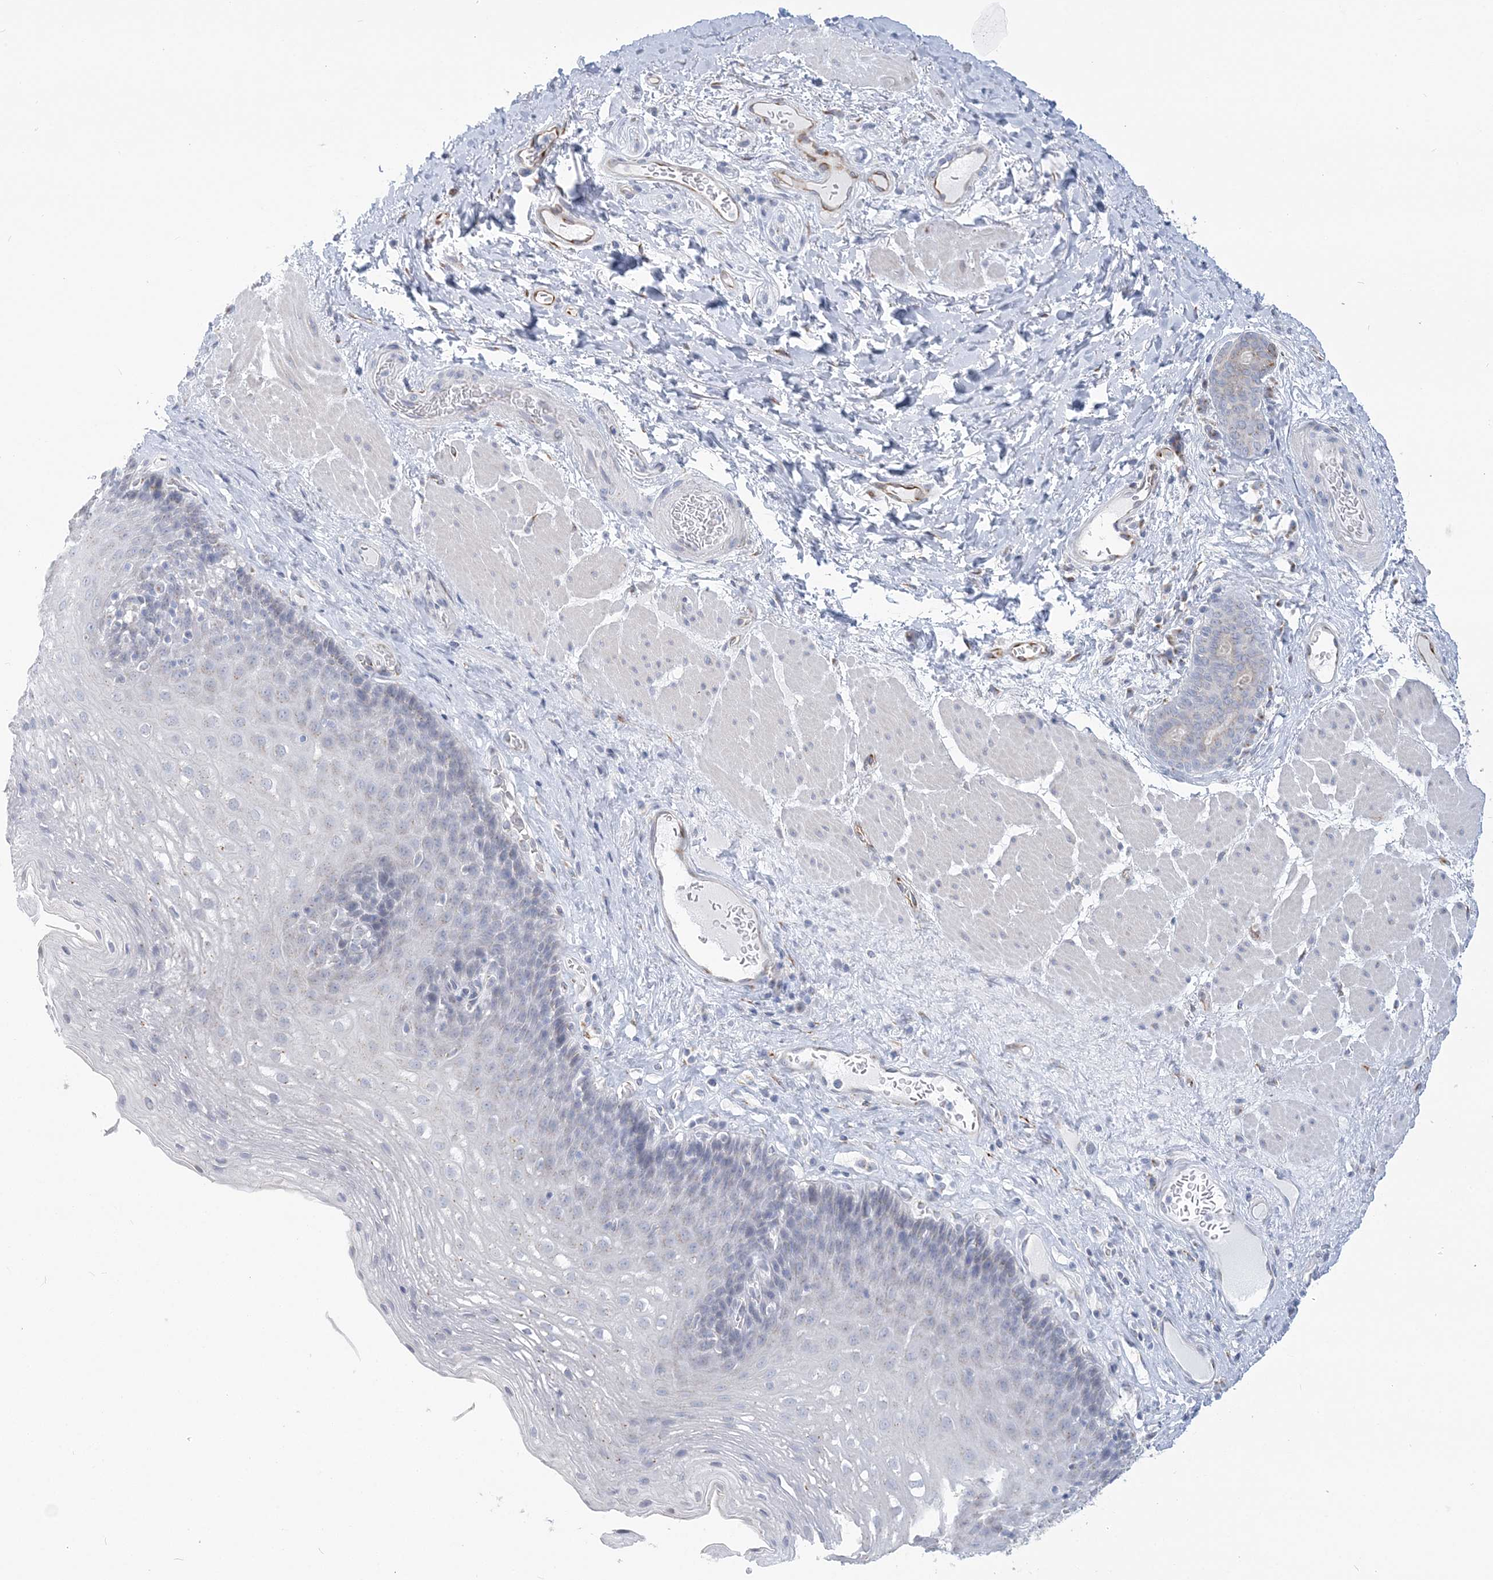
{"staining": {"intensity": "negative", "quantity": "none", "location": "none"}, "tissue": "esophagus", "cell_type": "Squamous epithelial cells", "image_type": "normal", "snomed": [{"axis": "morphology", "description": "Normal tissue, NOS"}, {"axis": "topography", "description": "Esophagus"}], "caption": "An IHC micrograph of normal esophagus is shown. There is no staining in squamous epithelial cells of esophagus.", "gene": "PLEKHG4B", "patient": {"sex": "female", "age": 66}}